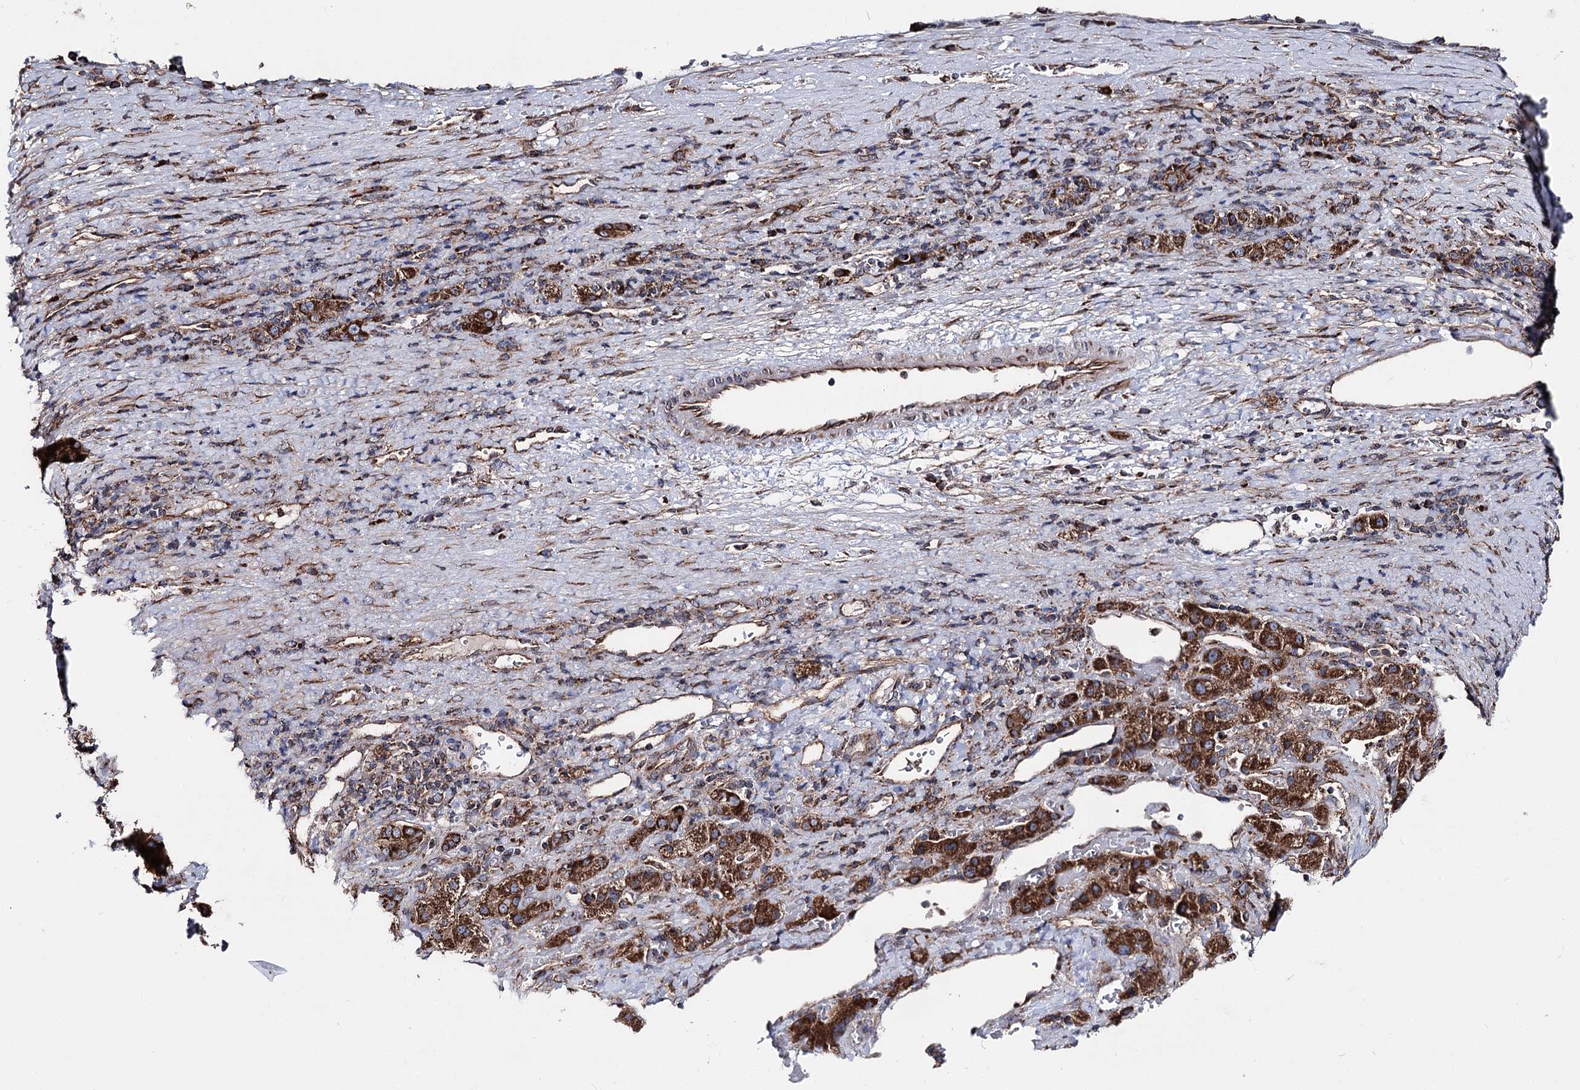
{"staining": {"intensity": "strong", "quantity": ">75%", "location": "cytoplasmic/membranous"}, "tissue": "liver cancer", "cell_type": "Tumor cells", "image_type": "cancer", "snomed": [{"axis": "morphology", "description": "Carcinoma, Hepatocellular, NOS"}, {"axis": "topography", "description": "Liver"}], "caption": "A photomicrograph of human liver hepatocellular carcinoma stained for a protein demonstrates strong cytoplasmic/membranous brown staining in tumor cells. (DAB (3,3'-diaminobenzidine) IHC with brightfield microscopy, high magnification).", "gene": "MSANTD2", "patient": {"sex": "female", "age": 58}}